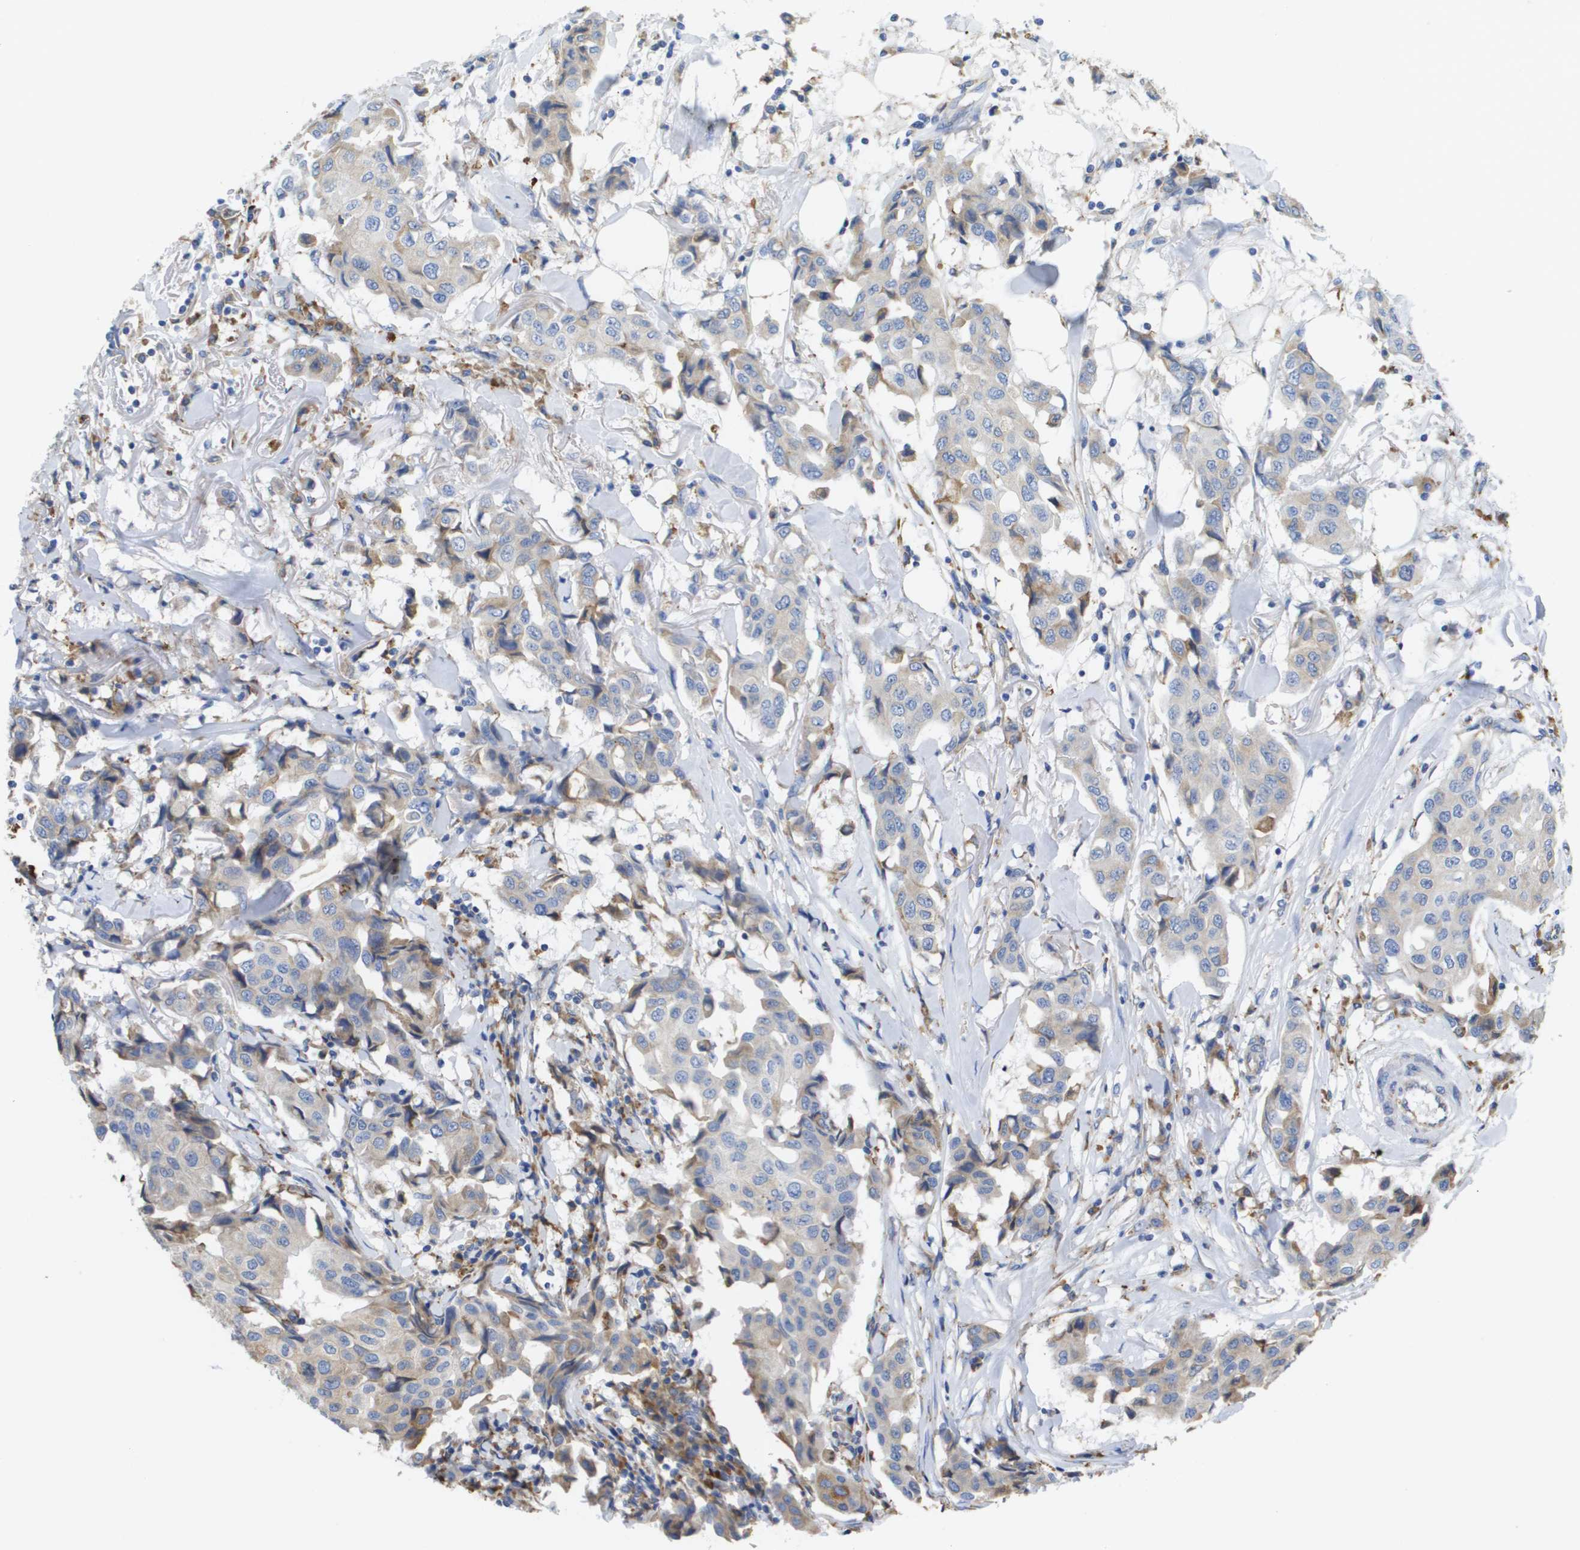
{"staining": {"intensity": "weak", "quantity": "<25%", "location": "cytoplasmic/membranous"}, "tissue": "breast cancer", "cell_type": "Tumor cells", "image_type": "cancer", "snomed": [{"axis": "morphology", "description": "Duct carcinoma"}, {"axis": "topography", "description": "Breast"}], "caption": "A histopathology image of human breast cancer is negative for staining in tumor cells.", "gene": "SDR42E1", "patient": {"sex": "female", "age": 80}}